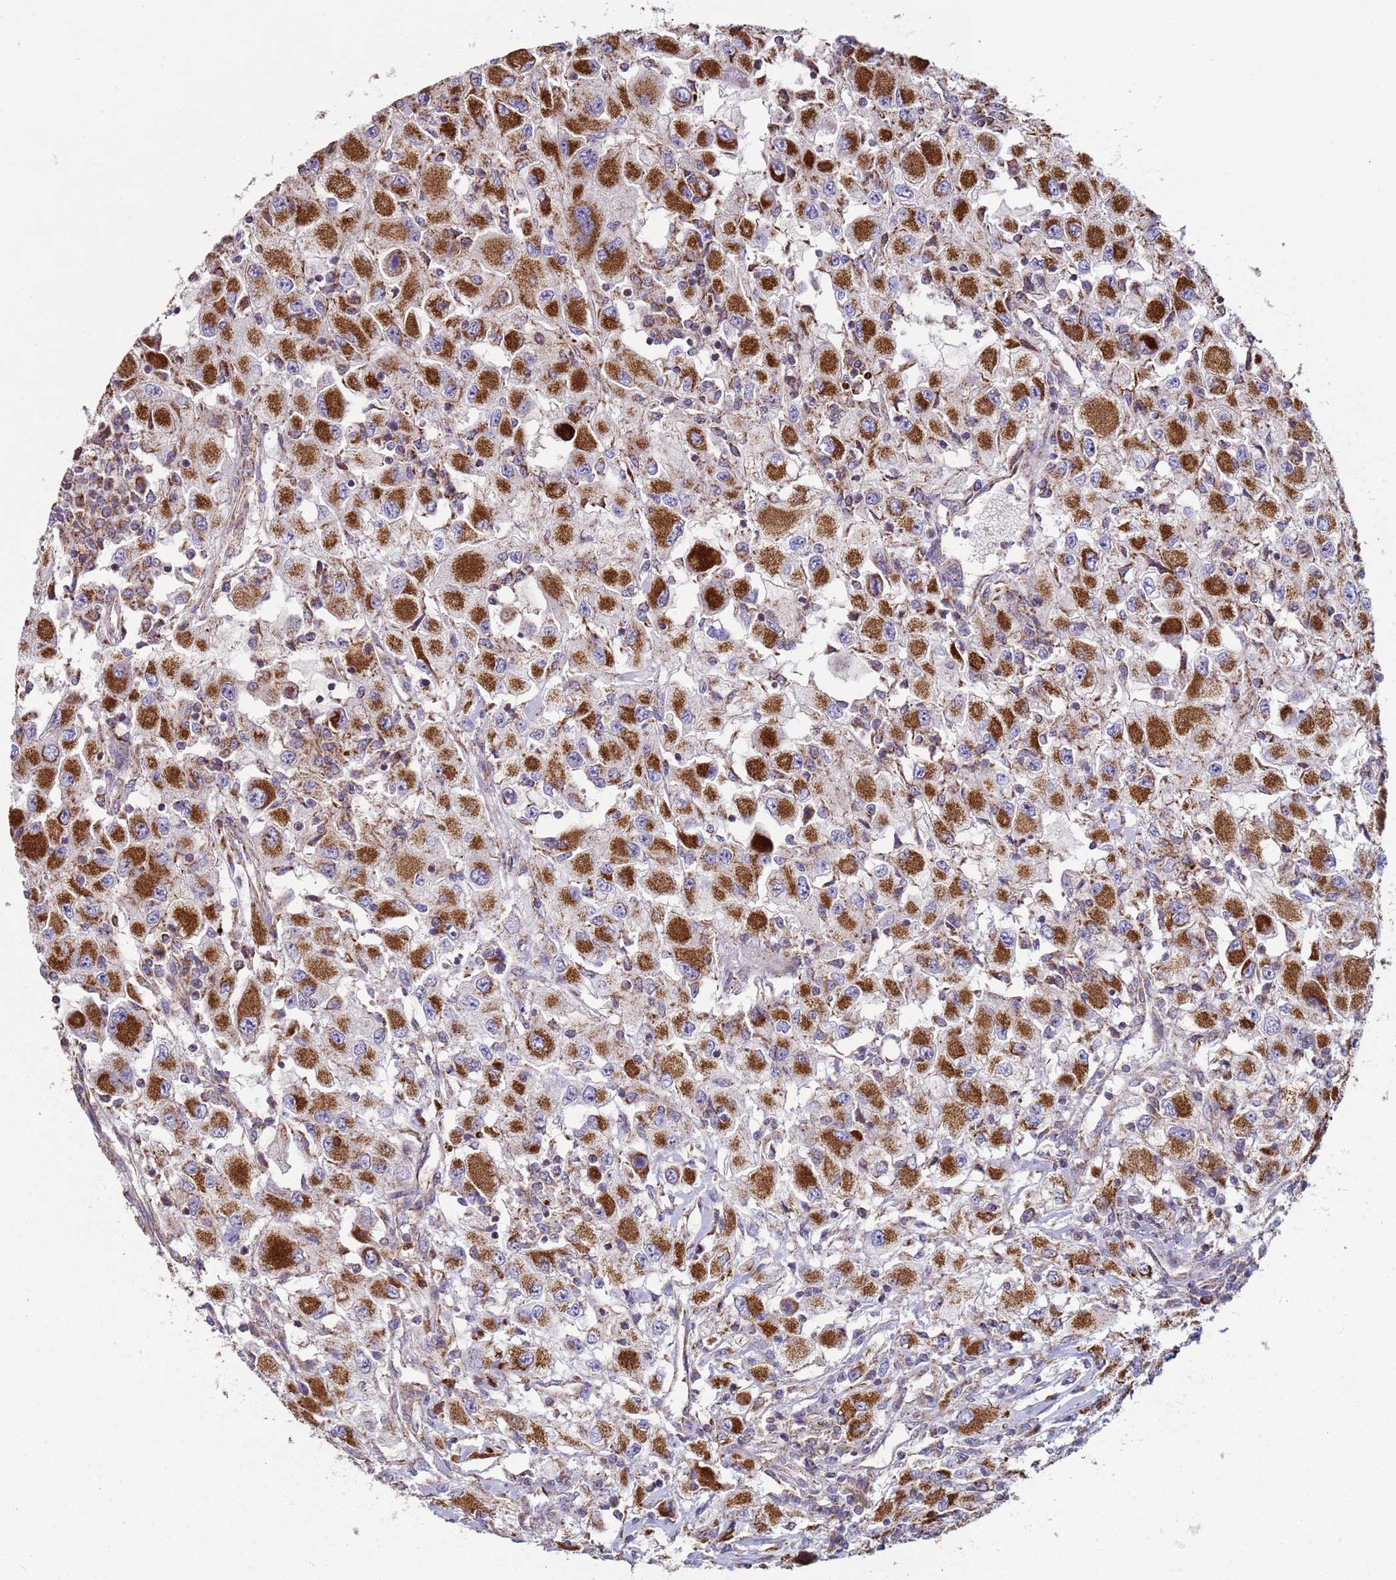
{"staining": {"intensity": "strong", "quantity": ">75%", "location": "cytoplasmic/membranous"}, "tissue": "renal cancer", "cell_type": "Tumor cells", "image_type": "cancer", "snomed": [{"axis": "morphology", "description": "Adenocarcinoma, NOS"}, {"axis": "topography", "description": "Kidney"}], "caption": "This histopathology image demonstrates IHC staining of human renal adenocarcinoma, with high strong cytoplasmic/membranous staining in about >75% of tumor cells.", "gene": "FBXO33", "patient": {"sex": "female", "age": 67}}